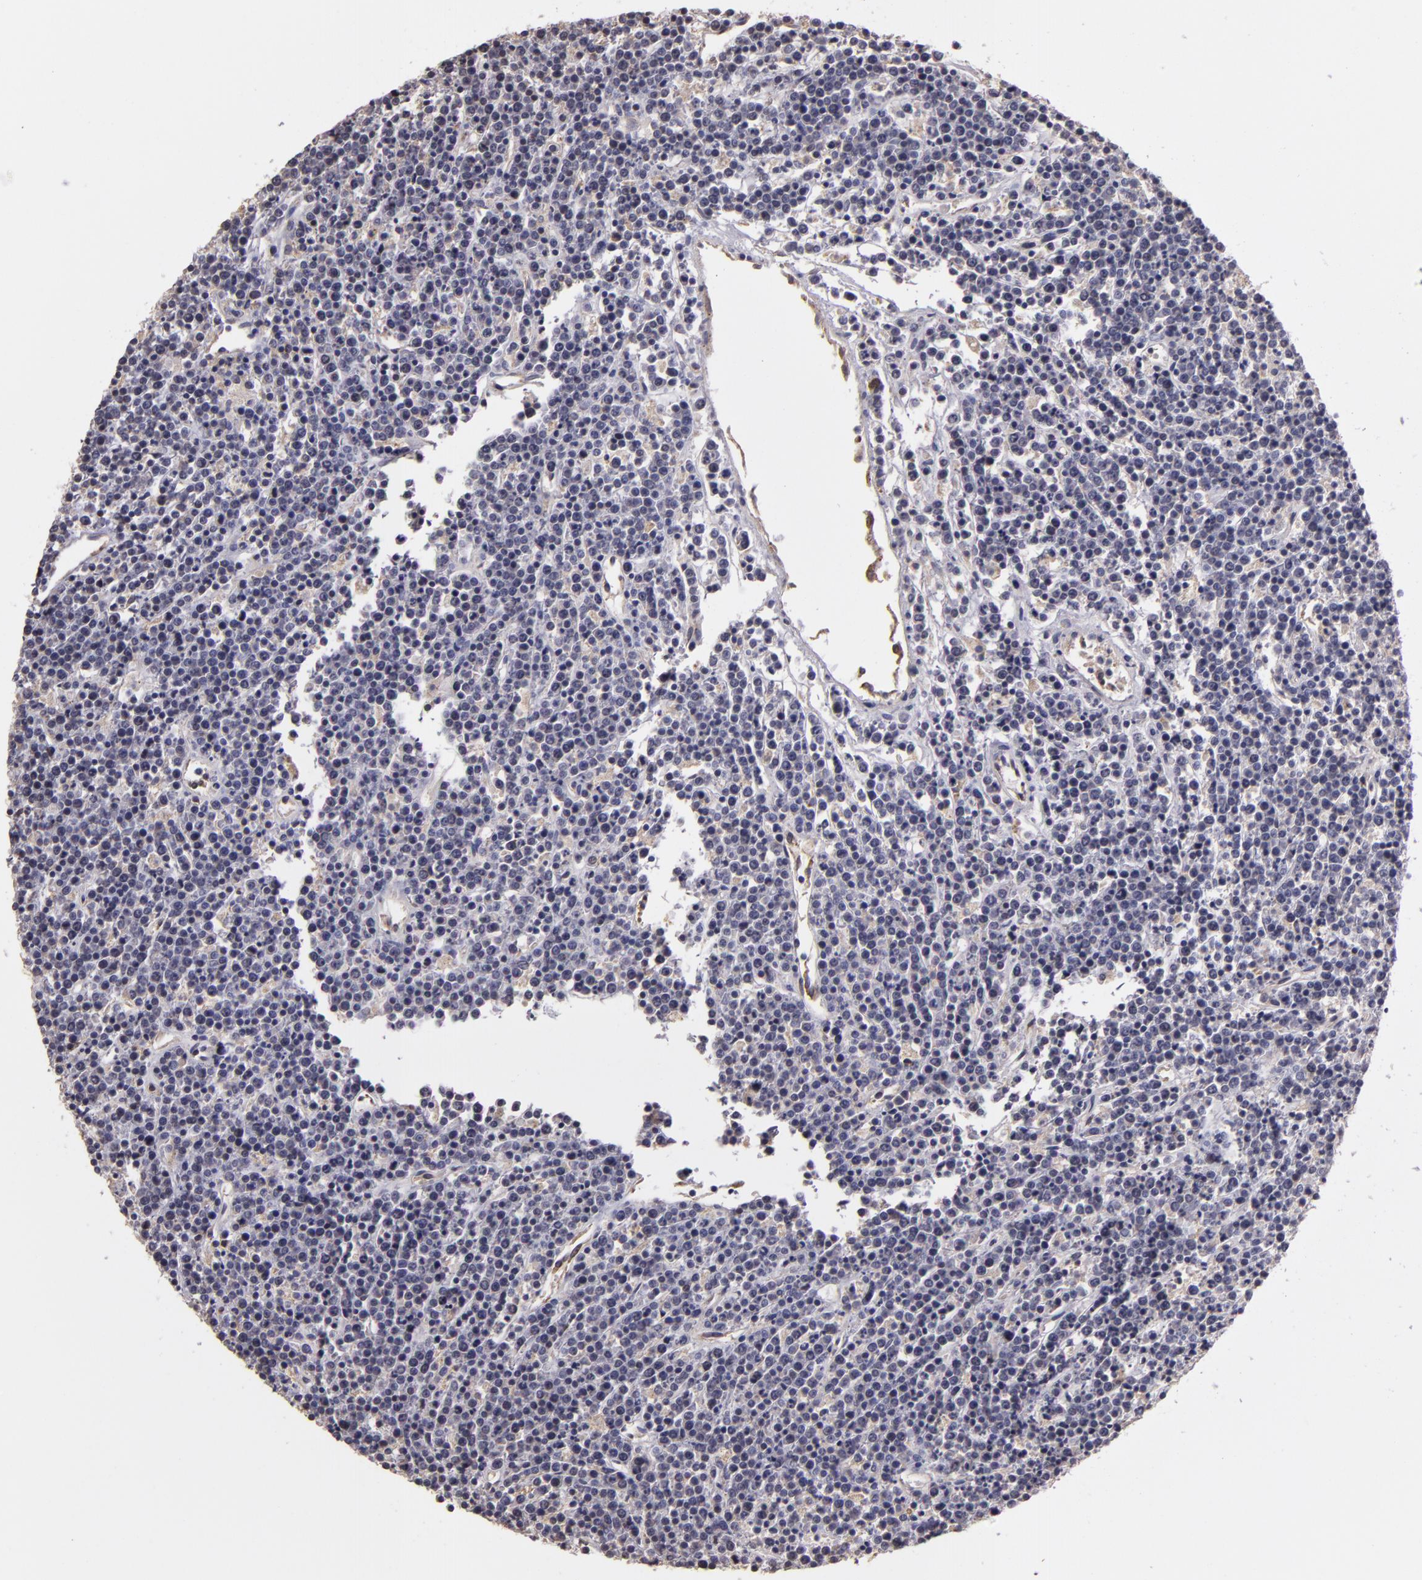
{"staining": {"intensity": "negative", "quantity": "none", "location": "none"}, "tissue": "lymphoma", "cell_type": "Tumor cells", "image_type": "cancer", "snomed": [{"axis": "morphology", "description": "Malignant lymphoma, non-Hodgkin's type, High grade"}, {"axis": "topography", "description": "Ovary"}], "caption": "Human lymphoma stained for a protein using immunohistochemistry shows no expression in tumor cells.", "gene": "SYTL4", "patient": {"sex": "female", "age": 56}}